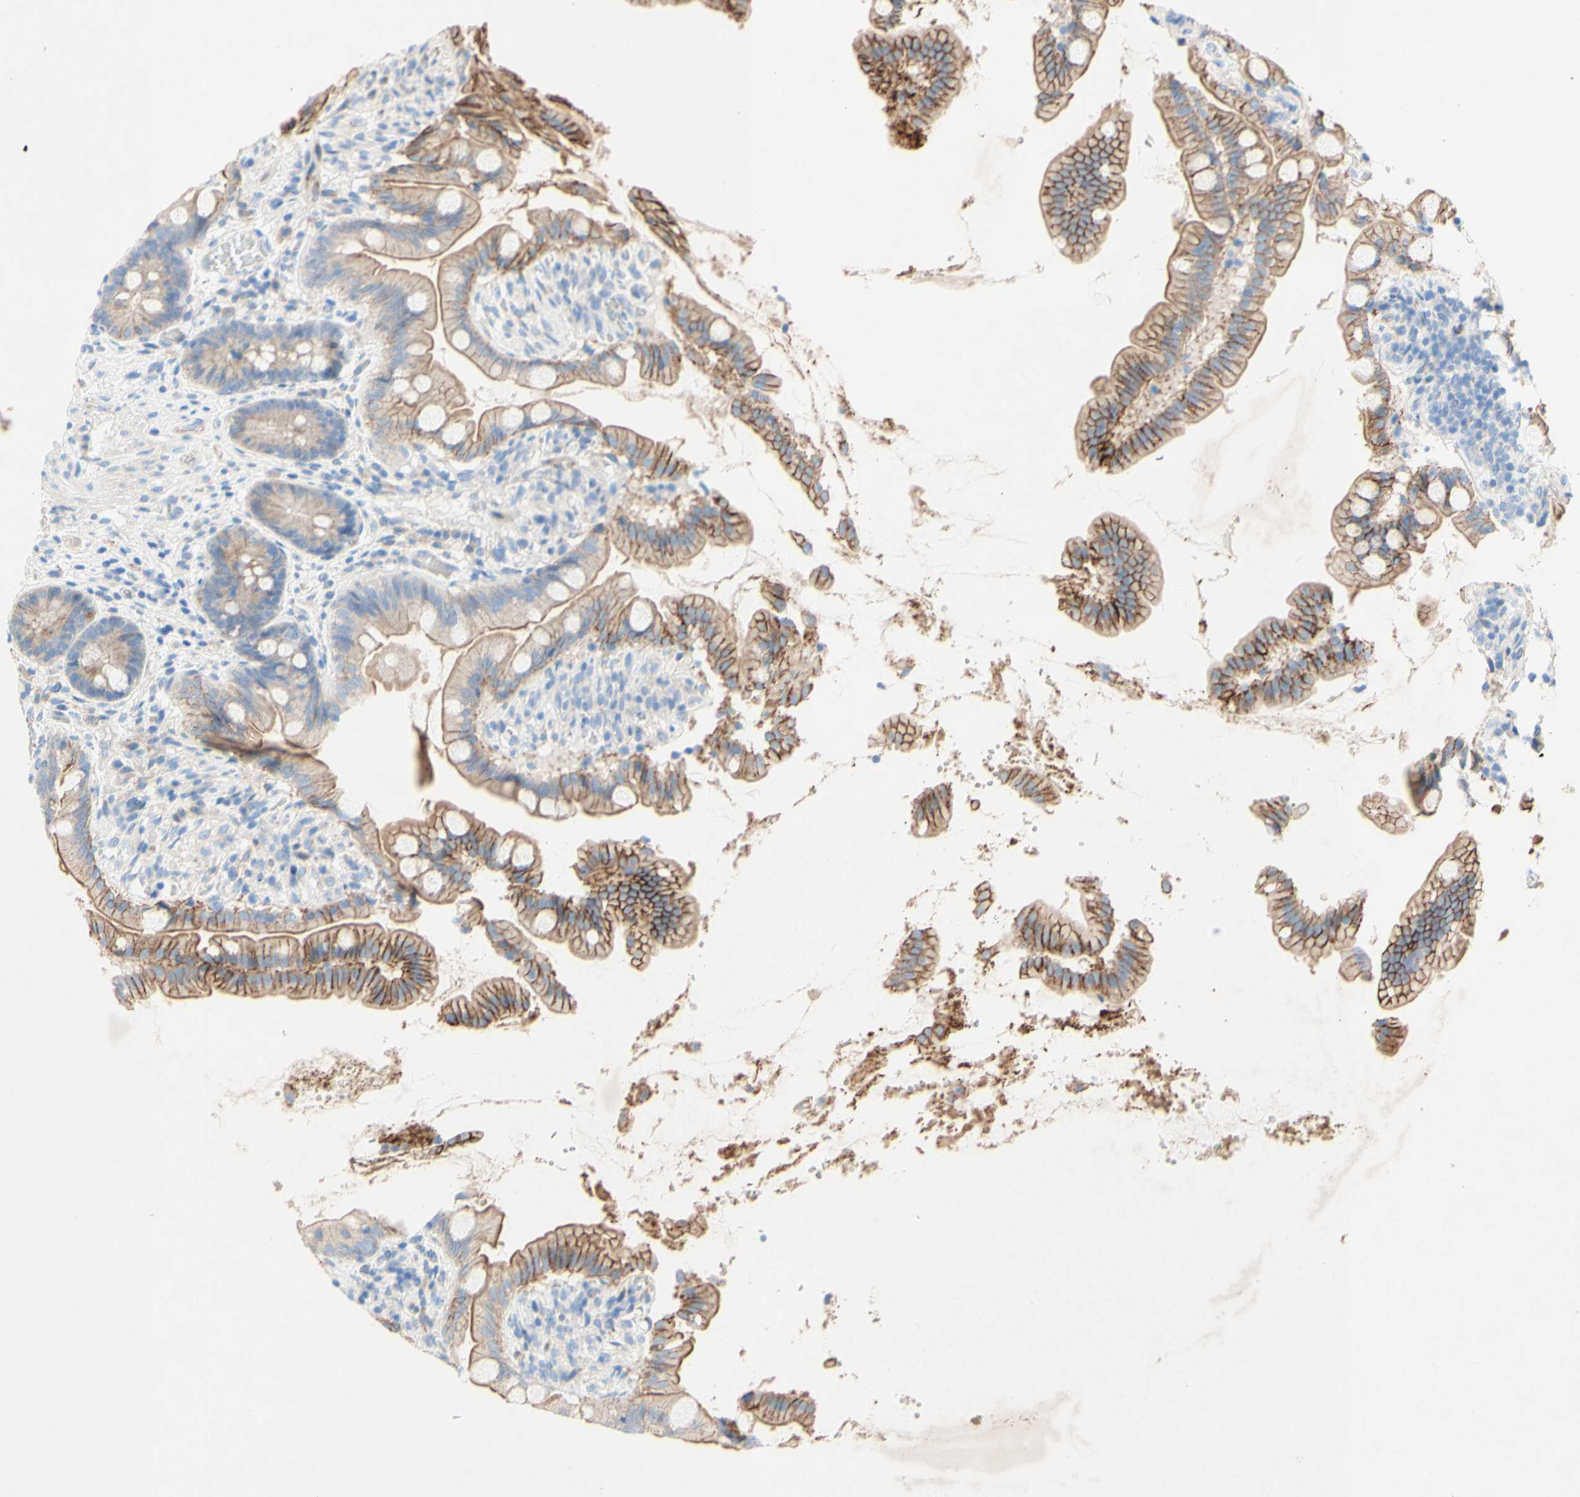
{"staining": {"intensity": "moderate", "quantity": "25%-75%", "location": "cytoplasmic/membranous"}, "tissue": "small intestine", "cell_type": "Glandular cells", "image_type": "normal", "snomed": [{"axis": "morphology", "description": "Normal tissue, NOS"}, {"axis": "topography", "description": "Small intestine"}], "caption": "The photomicrograph demonstrates staining of benign small intestine, revealing moderate cytoplasmic/membranous protein staining (brown color) within glandular cells.", "gene": "TMIGD2", "patient": {"sex": "female", "age": 56}}